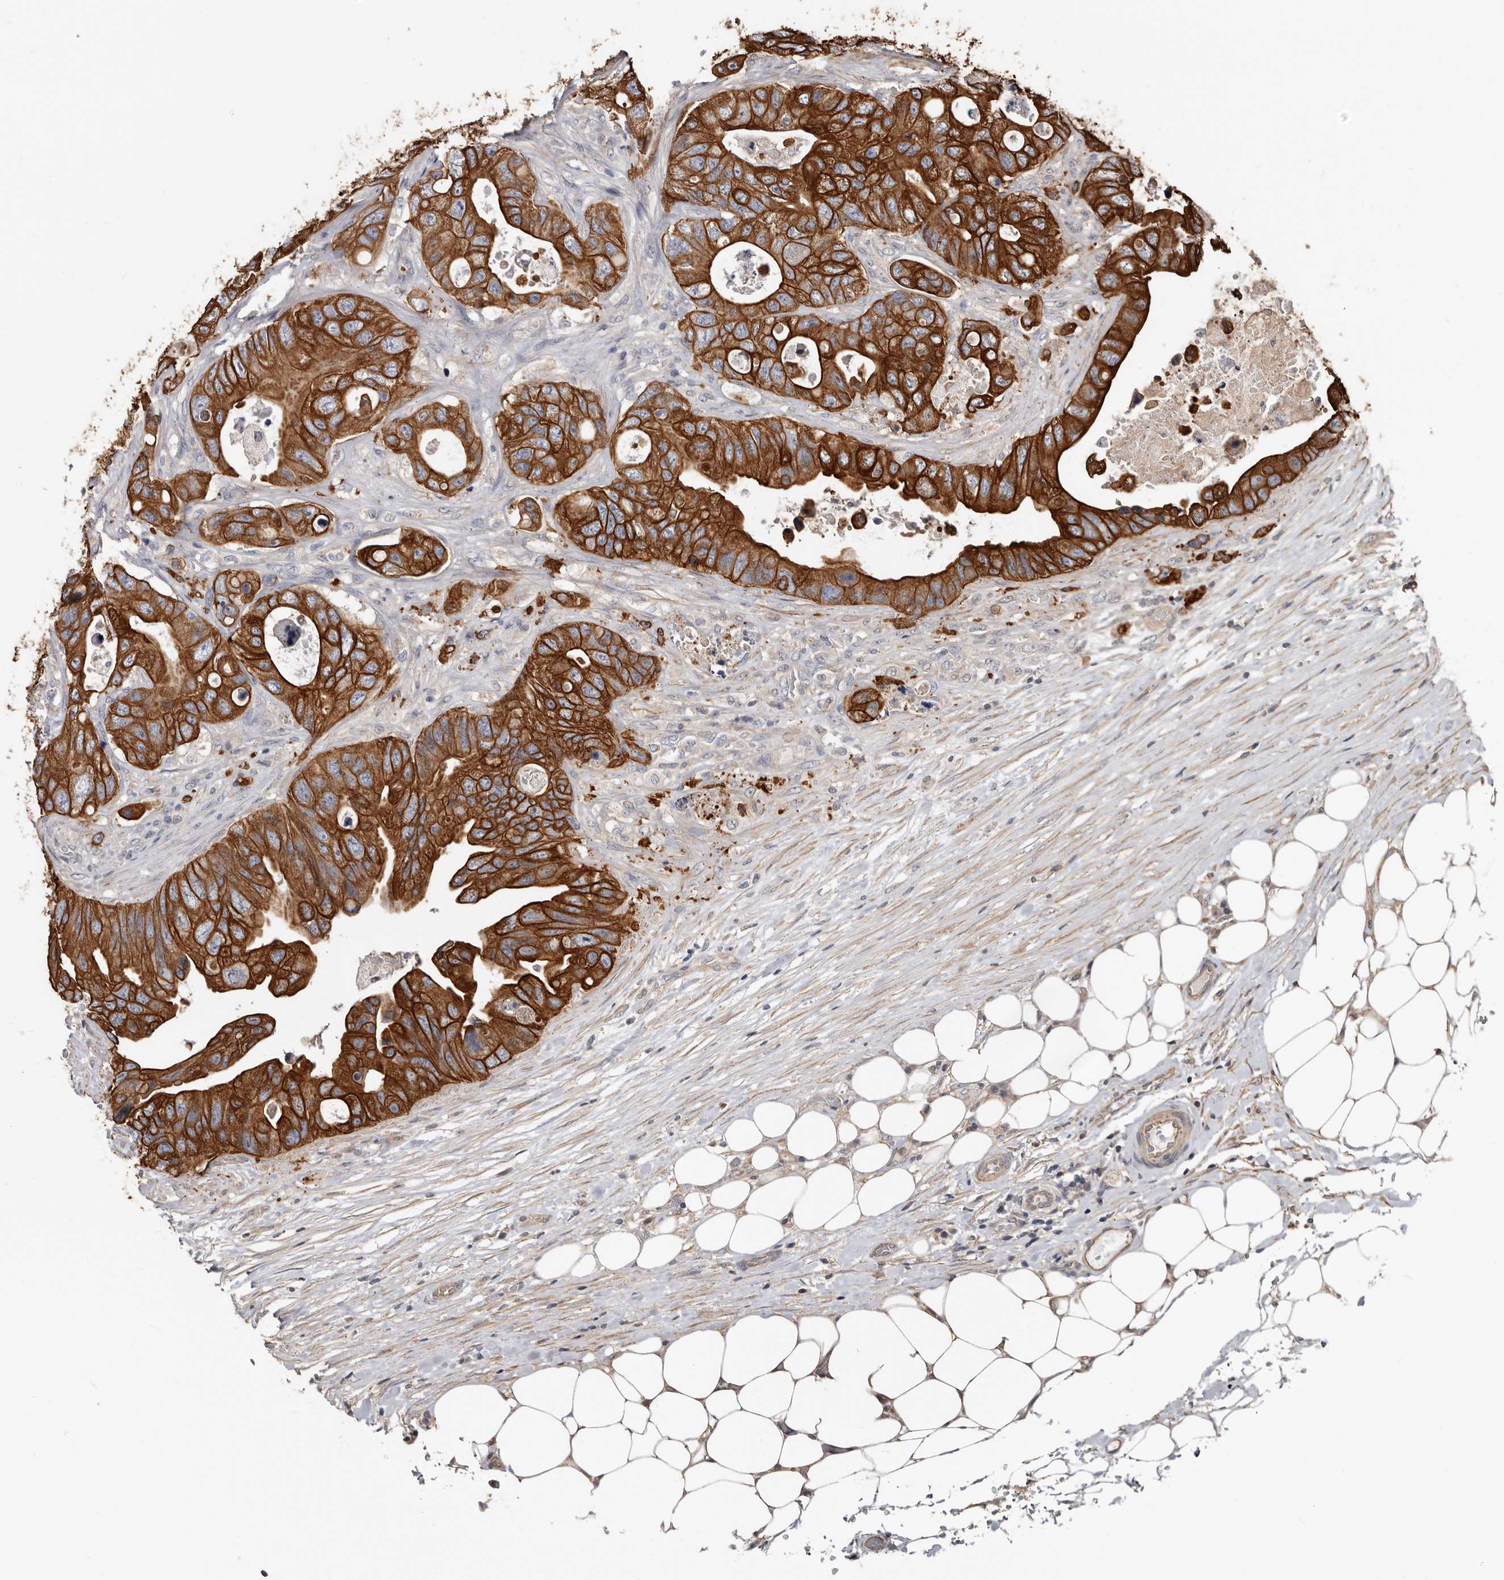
{"staining": {"intensity": "strong", "quantity": ">75%", "location": "cytoplasmic/membranous"}, "tissue": "colorectal cancer", "cell_type": "Tumor cells", "image_type": "cancer", "snomed": [{"axis": "morphology", "description": "Adenocarcinoma, NOS"}, {"axis": "topography", "description": "Colon"}], "caption": "Tumor cells reveal high levels of strong cytoplasmic/membranous expression in approximately >75% of cells in colorectal cancer.", "gene": "MRPL18", "patient": {"sex": "female", "age": 46}}